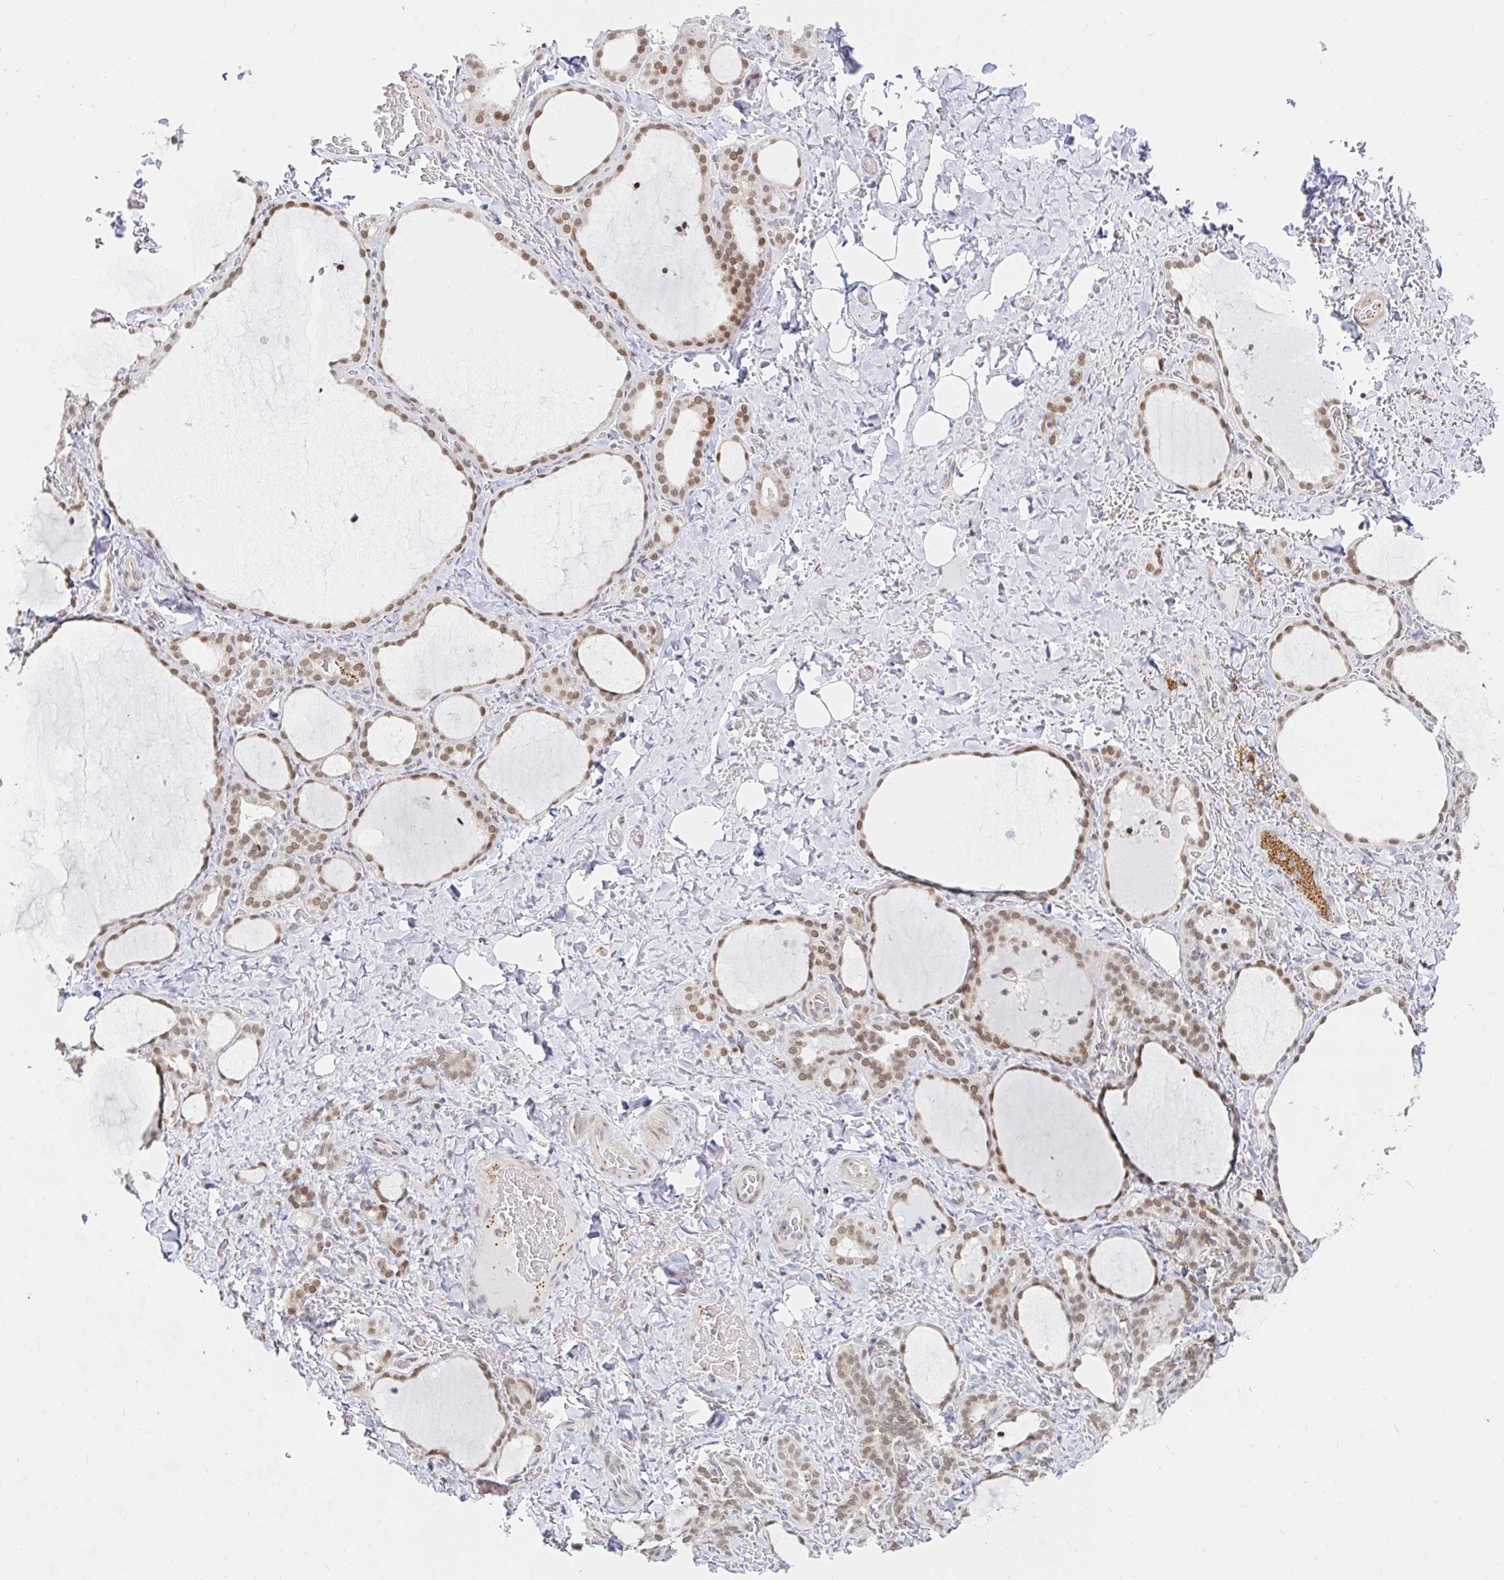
{"staining": {"intensity": "moderate", "quantity": ">75%", "location": "nuclear"}, "tissue": "thyroid gland", "cell_type": "Glandular cells", "image_type": "normal", "snomed": [{"axis": "morphology", "description": "Normal tissue, NOS"}, {"axis": "topography", "description": "Thyroid gland"}], "caption": "Brown immunohistochemical staining in normal human thyroid gland exhibits moderate nuclear expression in about >75% of glandular cells.", "gene": "CHD2", "patient": {"sex": "female", "age": 22}}